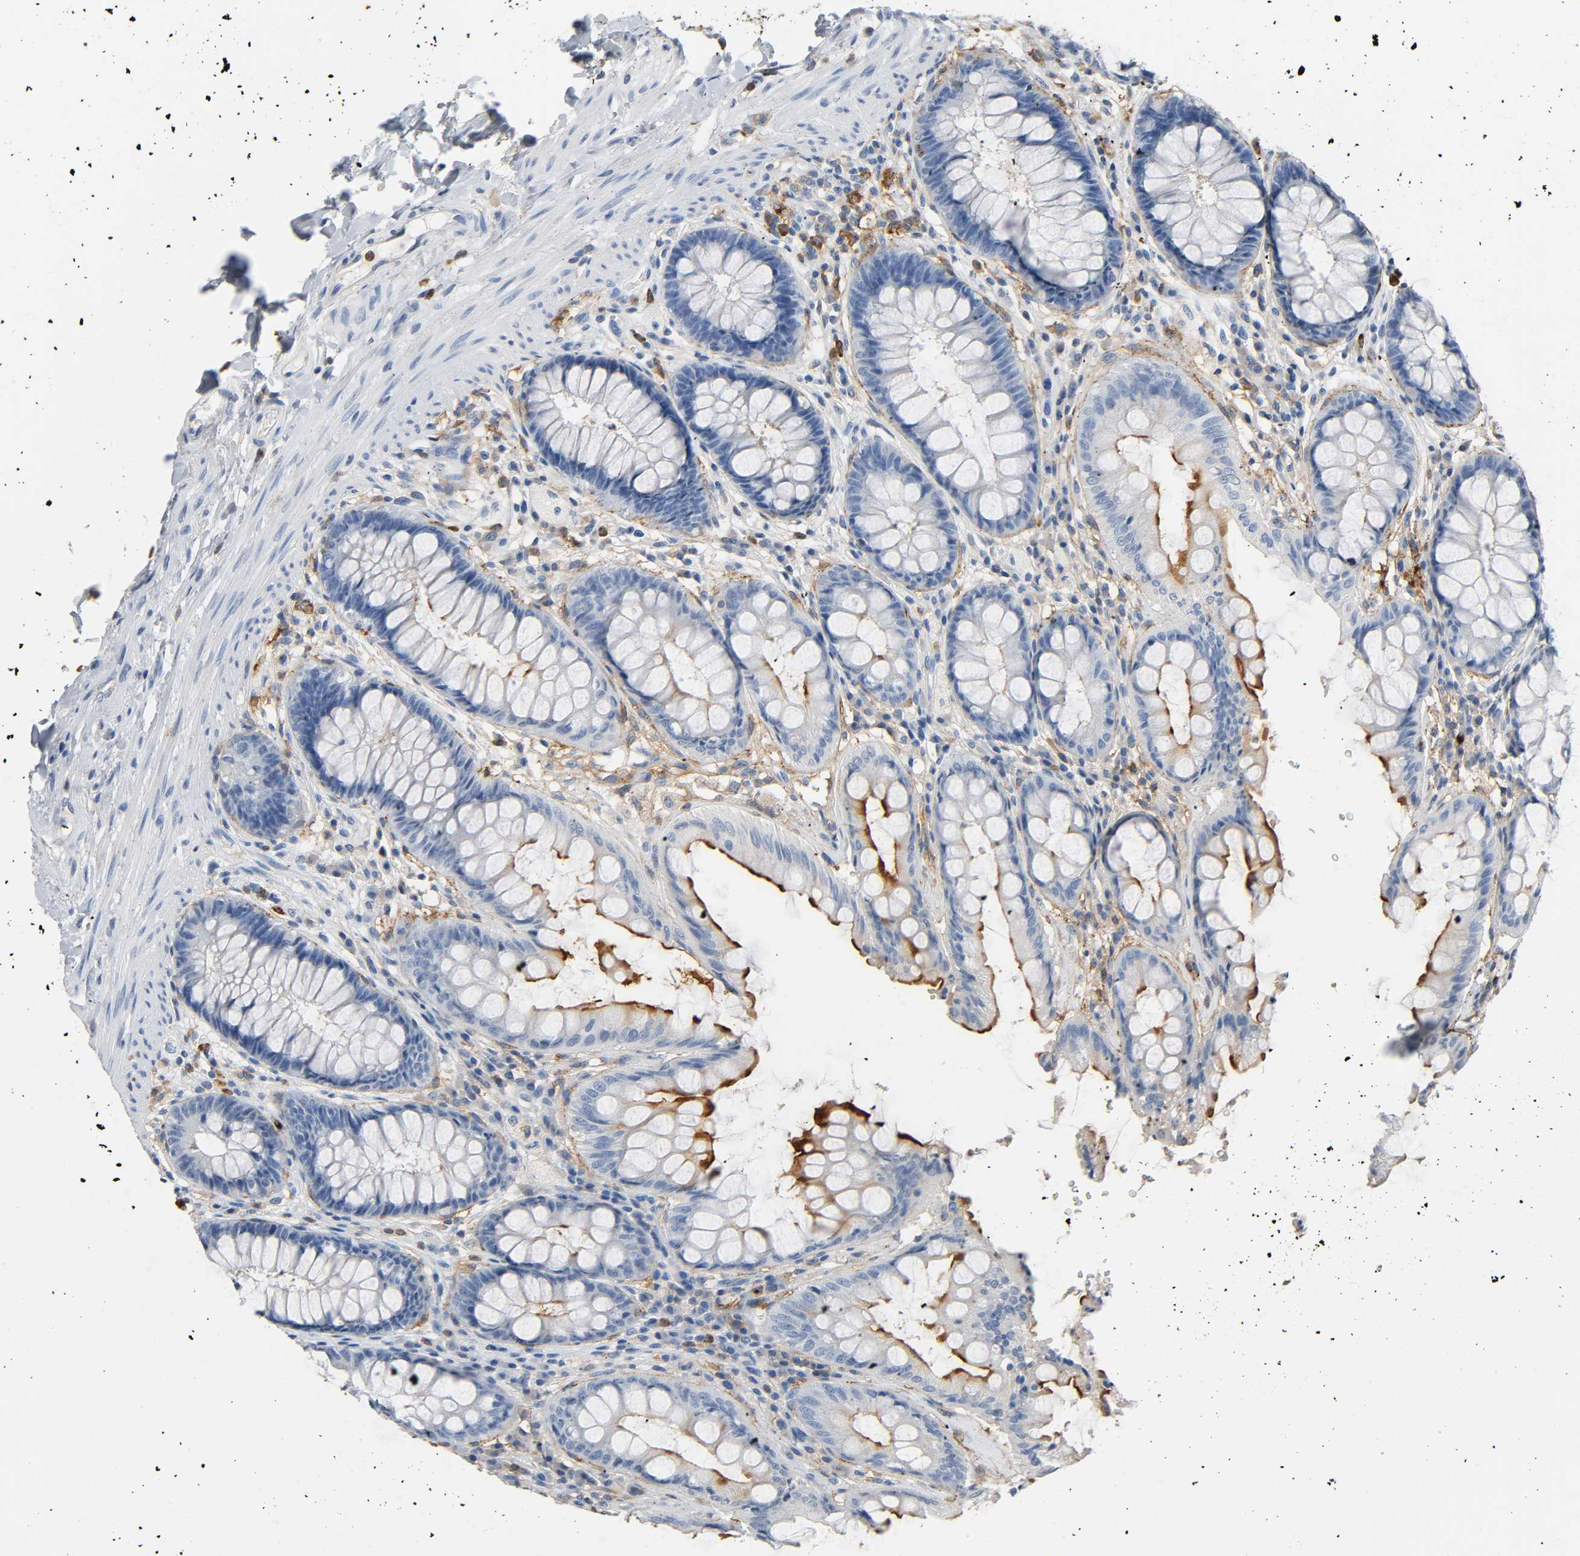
{"staining": {"intensity": "moderate", "quantity": "<25%", "location": "cytoplasmic/membranous"}, "tissue": "rectum", "cell_type": "Glandular cells", "image_type": "normal", "snomed": [{"axis": "morphology", "description": "Normal tissue, NOS"}, {"axis": "topography", "description": "Rectum"}], "caption": "A low amount of moderate cytoplasmic/membranous staining is seen in approximately <25% of glandular cells in unremarkable rectum. The protein of interest is stained brown, and the nuclei are stained in blue (DAB (3,3'-diaminobenzidine) IHC with brightfield microscopy, high magnification).", "gene": "ANPEP", "patient": {"sex": "female", "age": 46}}